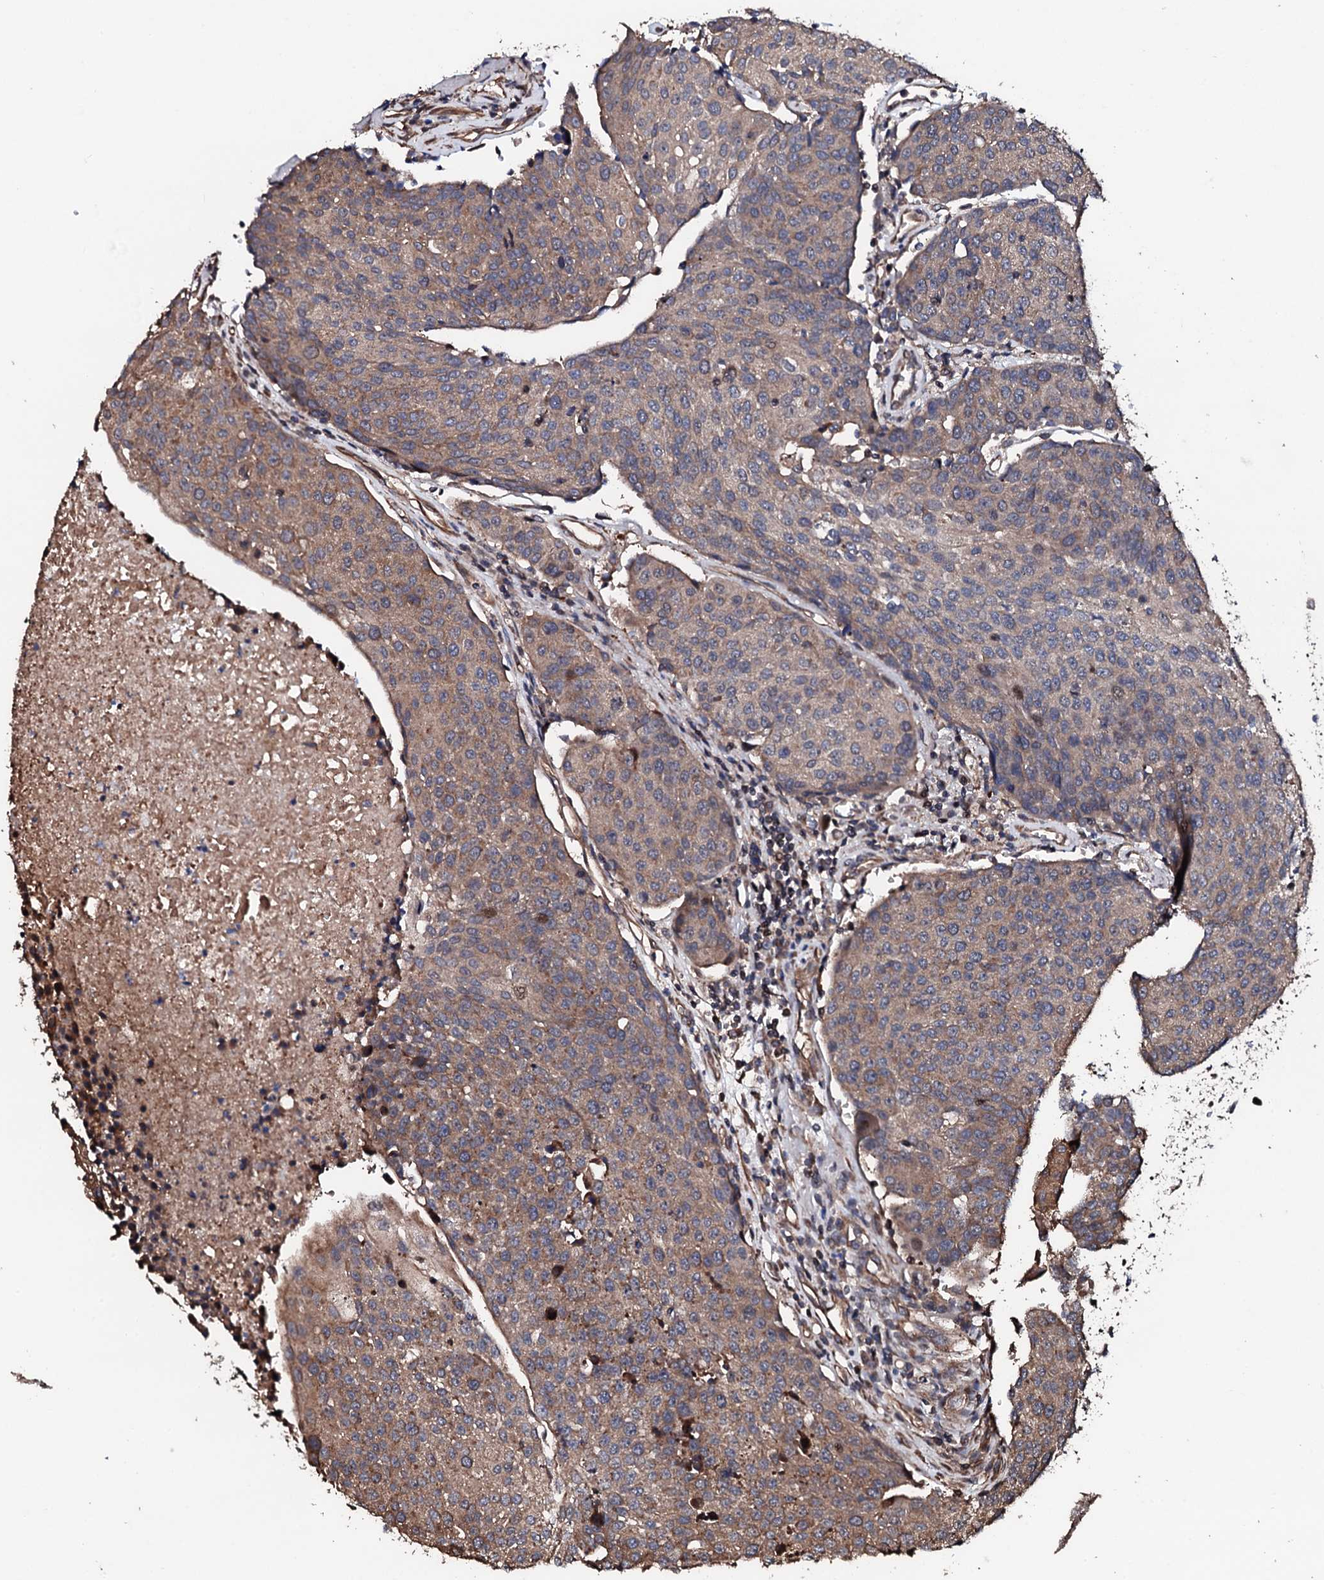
{"staining": {"intensity": "weak", "quantity": "25%-75%", "location": "cytoplasmic/membranous"}, "tissue": "urothelial cancer", "cell_type": "Tumor cells", "image_type": "cancer", "snomed": [{"axis": "morphology", "description": "Urothelial carcinoma, High grade"}, {"axis": "topography", "description": "Urinary bladder"}], "caption": "Protein staining of urothelial carcinoma (high-grade) tissue demonstrates weak cytoplasmic/membranous positivity in approximately 25%-75% of tumor cells. (IHC, brightfield microscopy, high magnification).", "gene": "CKAP5", "patient": {"sex": "female", "age": 85}}